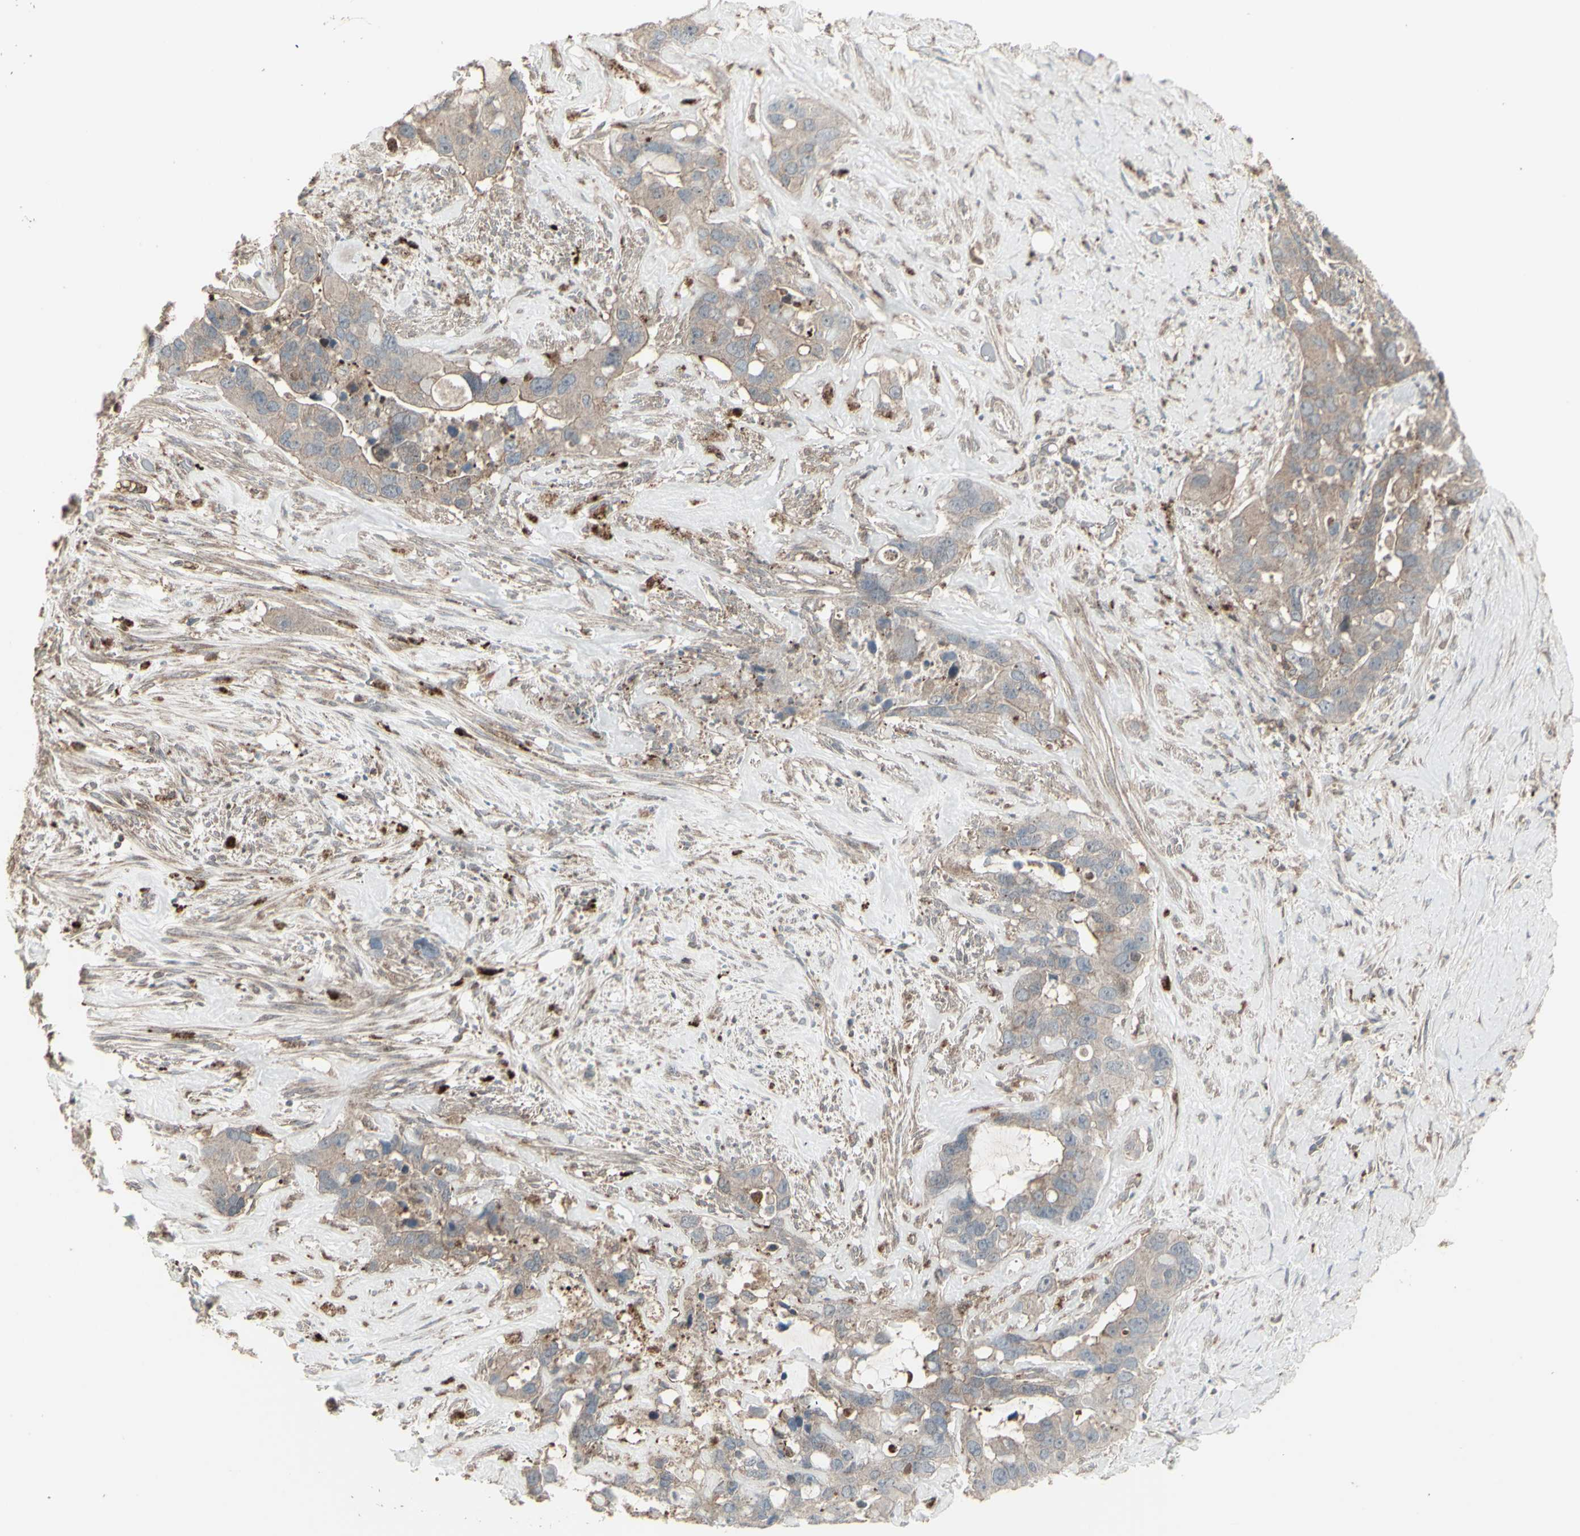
{"staining": {"intensity": "moderate", "quantity": ">75%", "location": "cytoplasmic/membranous"}, "tissue": "liver cancer", "cell_type": "Tumor cells", "image_type": "cancer", "snomed": [{"axis": "morphology", "description": "Cholangiocarcinoma"}, {"axis": "topography", "description": "Liver"}], "caption": "A micrograph of liver cancer stained for a protein shows moderate cytoplasmic/membranous brown staining in tumor cells.", "gene": "RNASEL", "patient": {"sex": "female", "age": 65}}